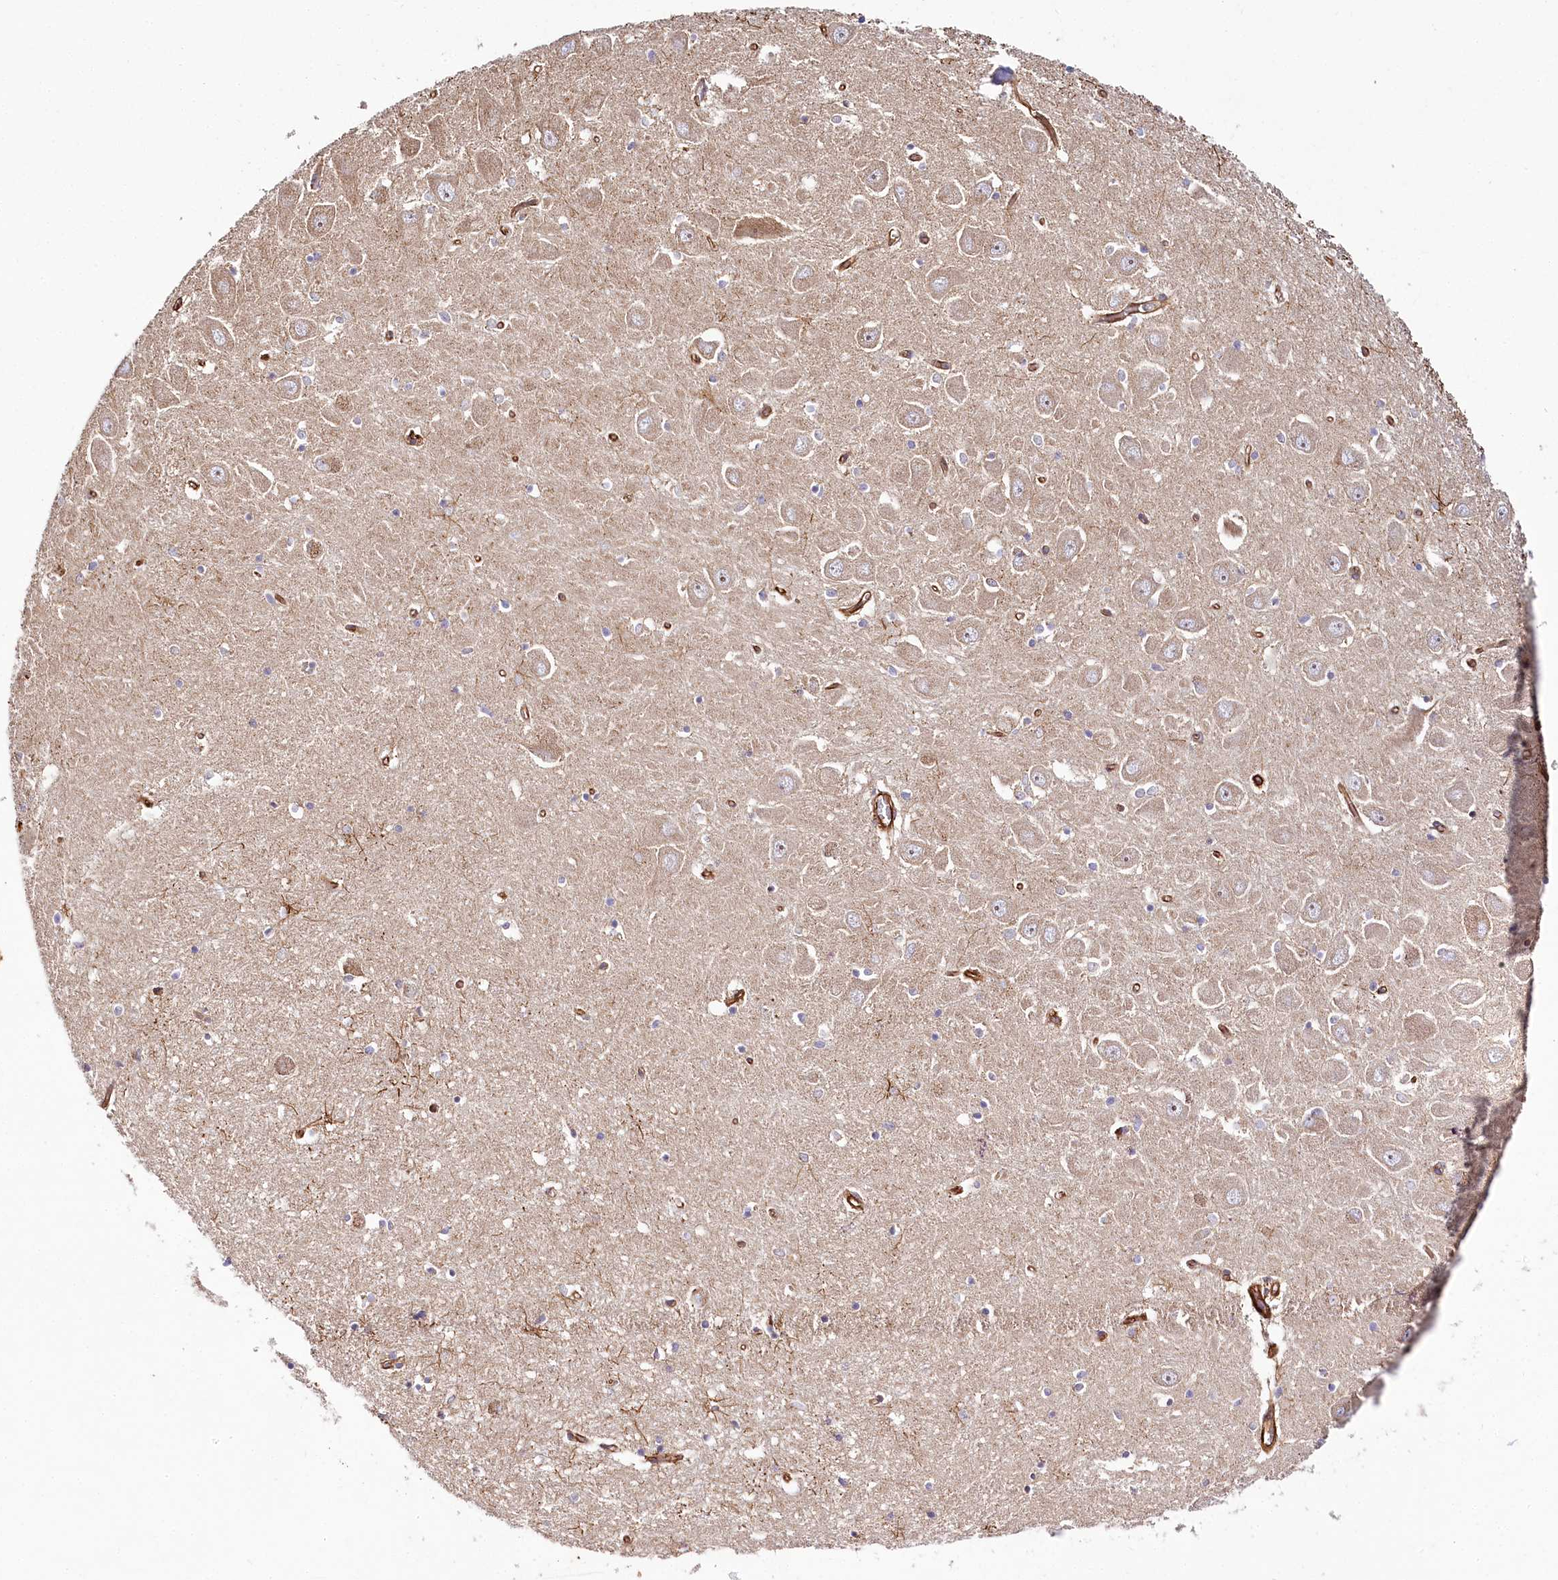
{"staining": {"intensity": "negative", "quantity": "none", "location": "none"}, "tissue": "hippocampus", "cell_type": "Glial cells", "image_type": "normal", "snomed": [{"axis": "morphology", "description": "Normal tissue, NOS"}, {"axis": "topography", "description": "Hippocampus"}], "caption": "Immunohistochemistry (IHC) photomicrograph of benign hippocampus: human hippocampus stained with DAB exhibits no significant protein positivity in glial cells.", "gene": "THUMPD3", "patient": {"sex": "male", "age": 70}}